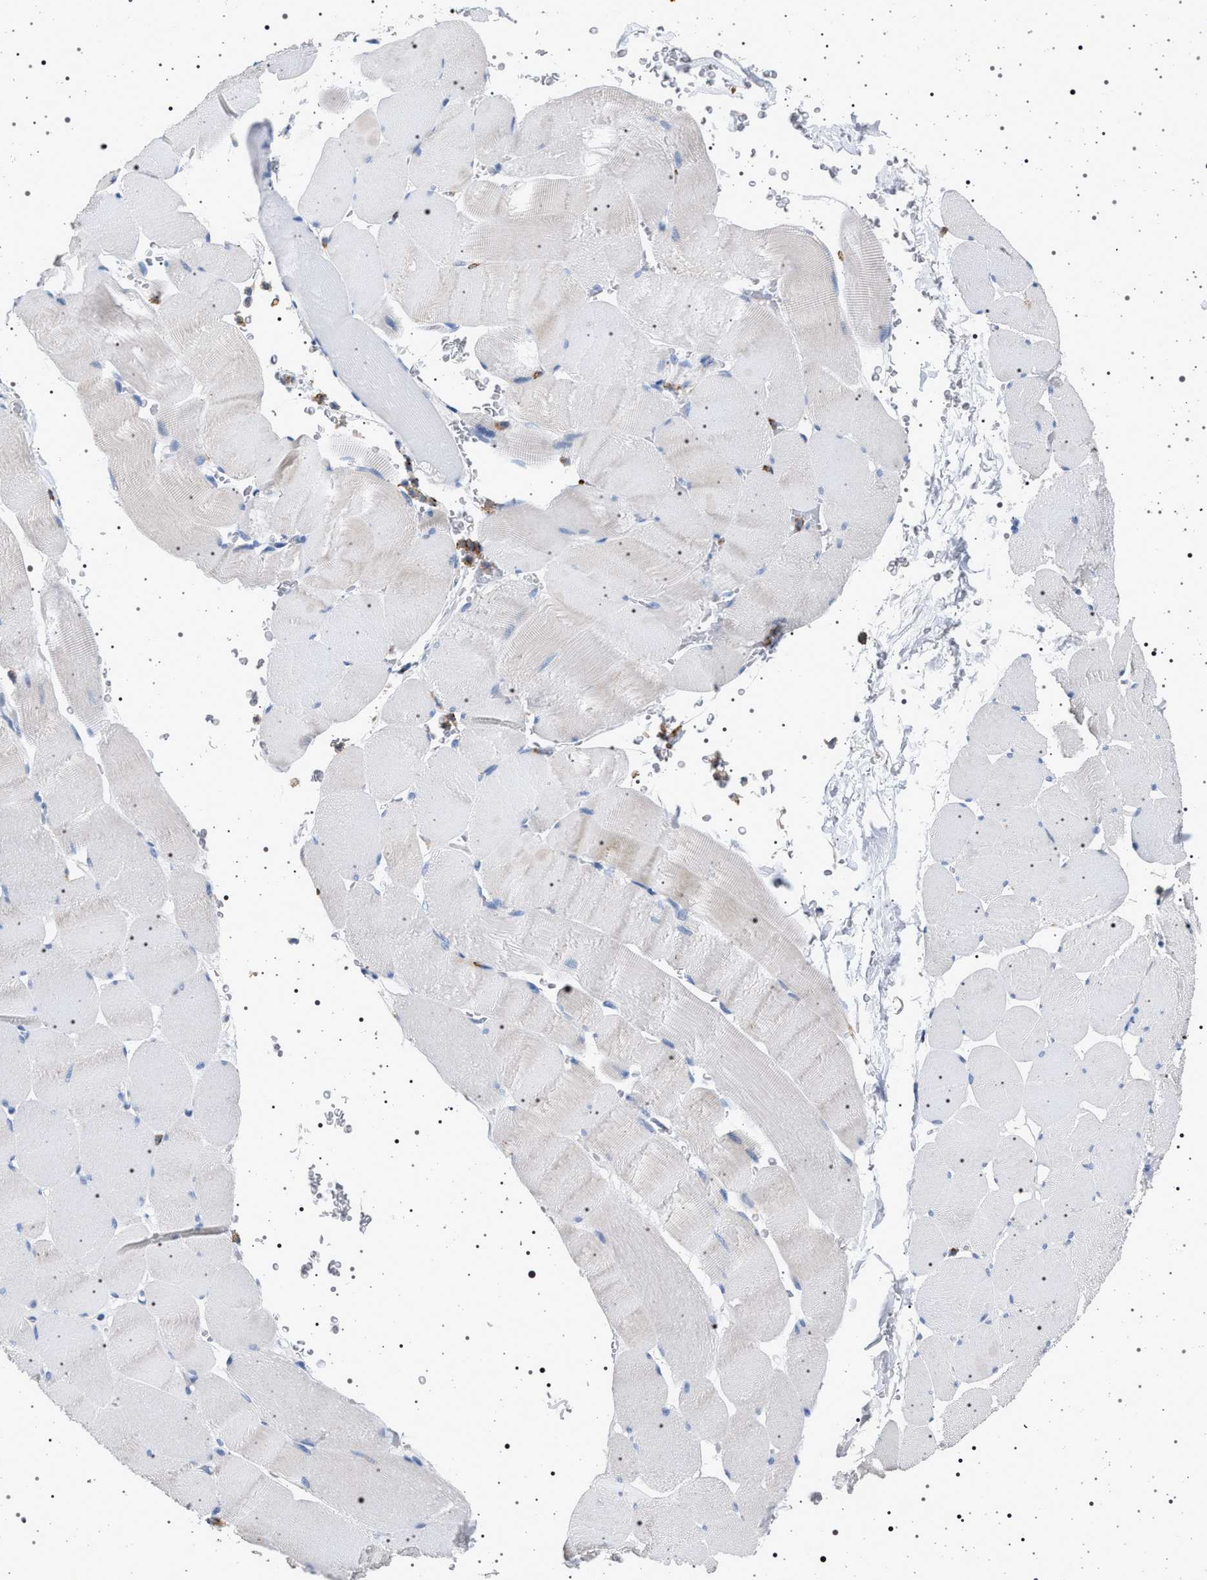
{"staining": {"intensity": "negative", "quantity": "none", "location": "none"}, "tissue": "skeletal muscle", "cell_type": "Myocytes", "image_type": "normal", "snomed": [{"axis": "morphology", "description": "Normal tissue, NOS"}, {"axis": "topography", "description": "Skeletal muscle"}], "caption": "DAB immunohistochemical staining of benign skeletal muscle exhibits no significant staining in myocytes.", "gene": "NAT9", "patient": {"sex": "male", "age": 62}}